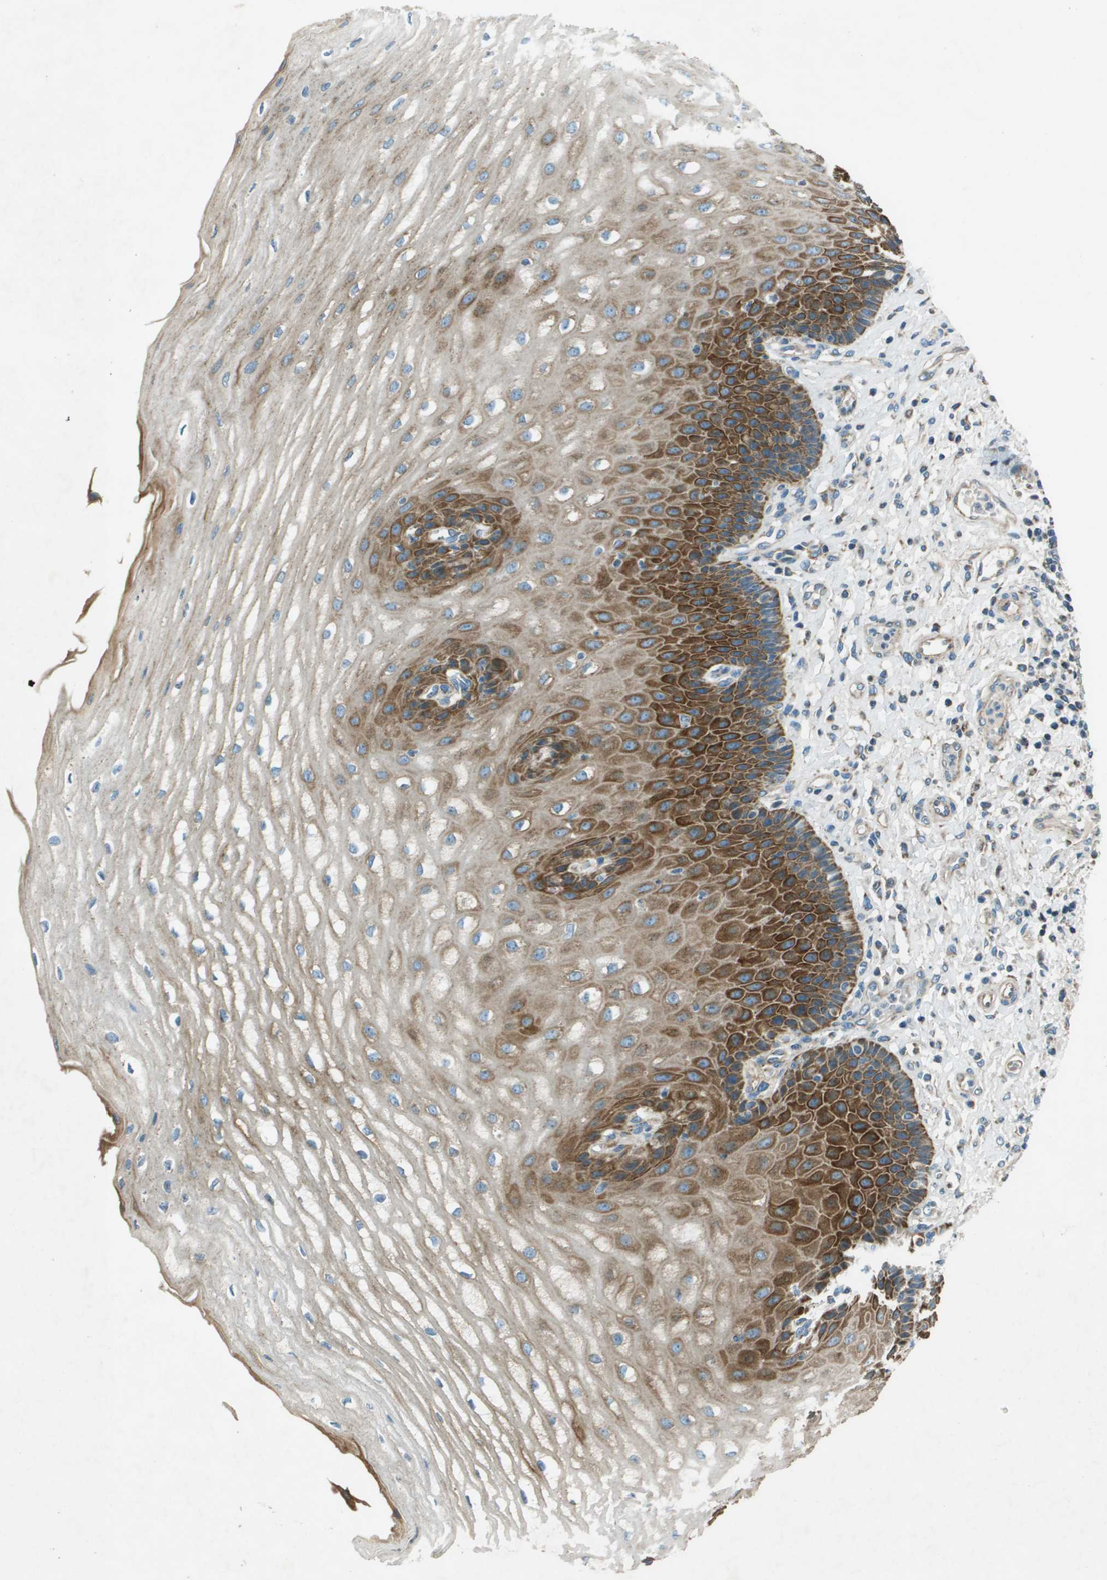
{"staining": {"intensity": "moderate", "quantity": "25%-75%", "location": "cytoplasmic/membranous"}, "tissue": "esophagus", "cell_type": "Squamous epithelial cells", "image_type": "normal", "snomed": [{"axis": "morphology", "description": "Normal tissue, NOS"}, {"axis": "topography", "description": "Esophagus"}], "caption": "Protein analysis of unremarkable esophagus exhibits moderate cytoplasmic/membranous staining in approximately 25%-75% of squamous epithelial cells.", "gene": "MIGA1", "patient": {"sex": "male", "age": 54}}